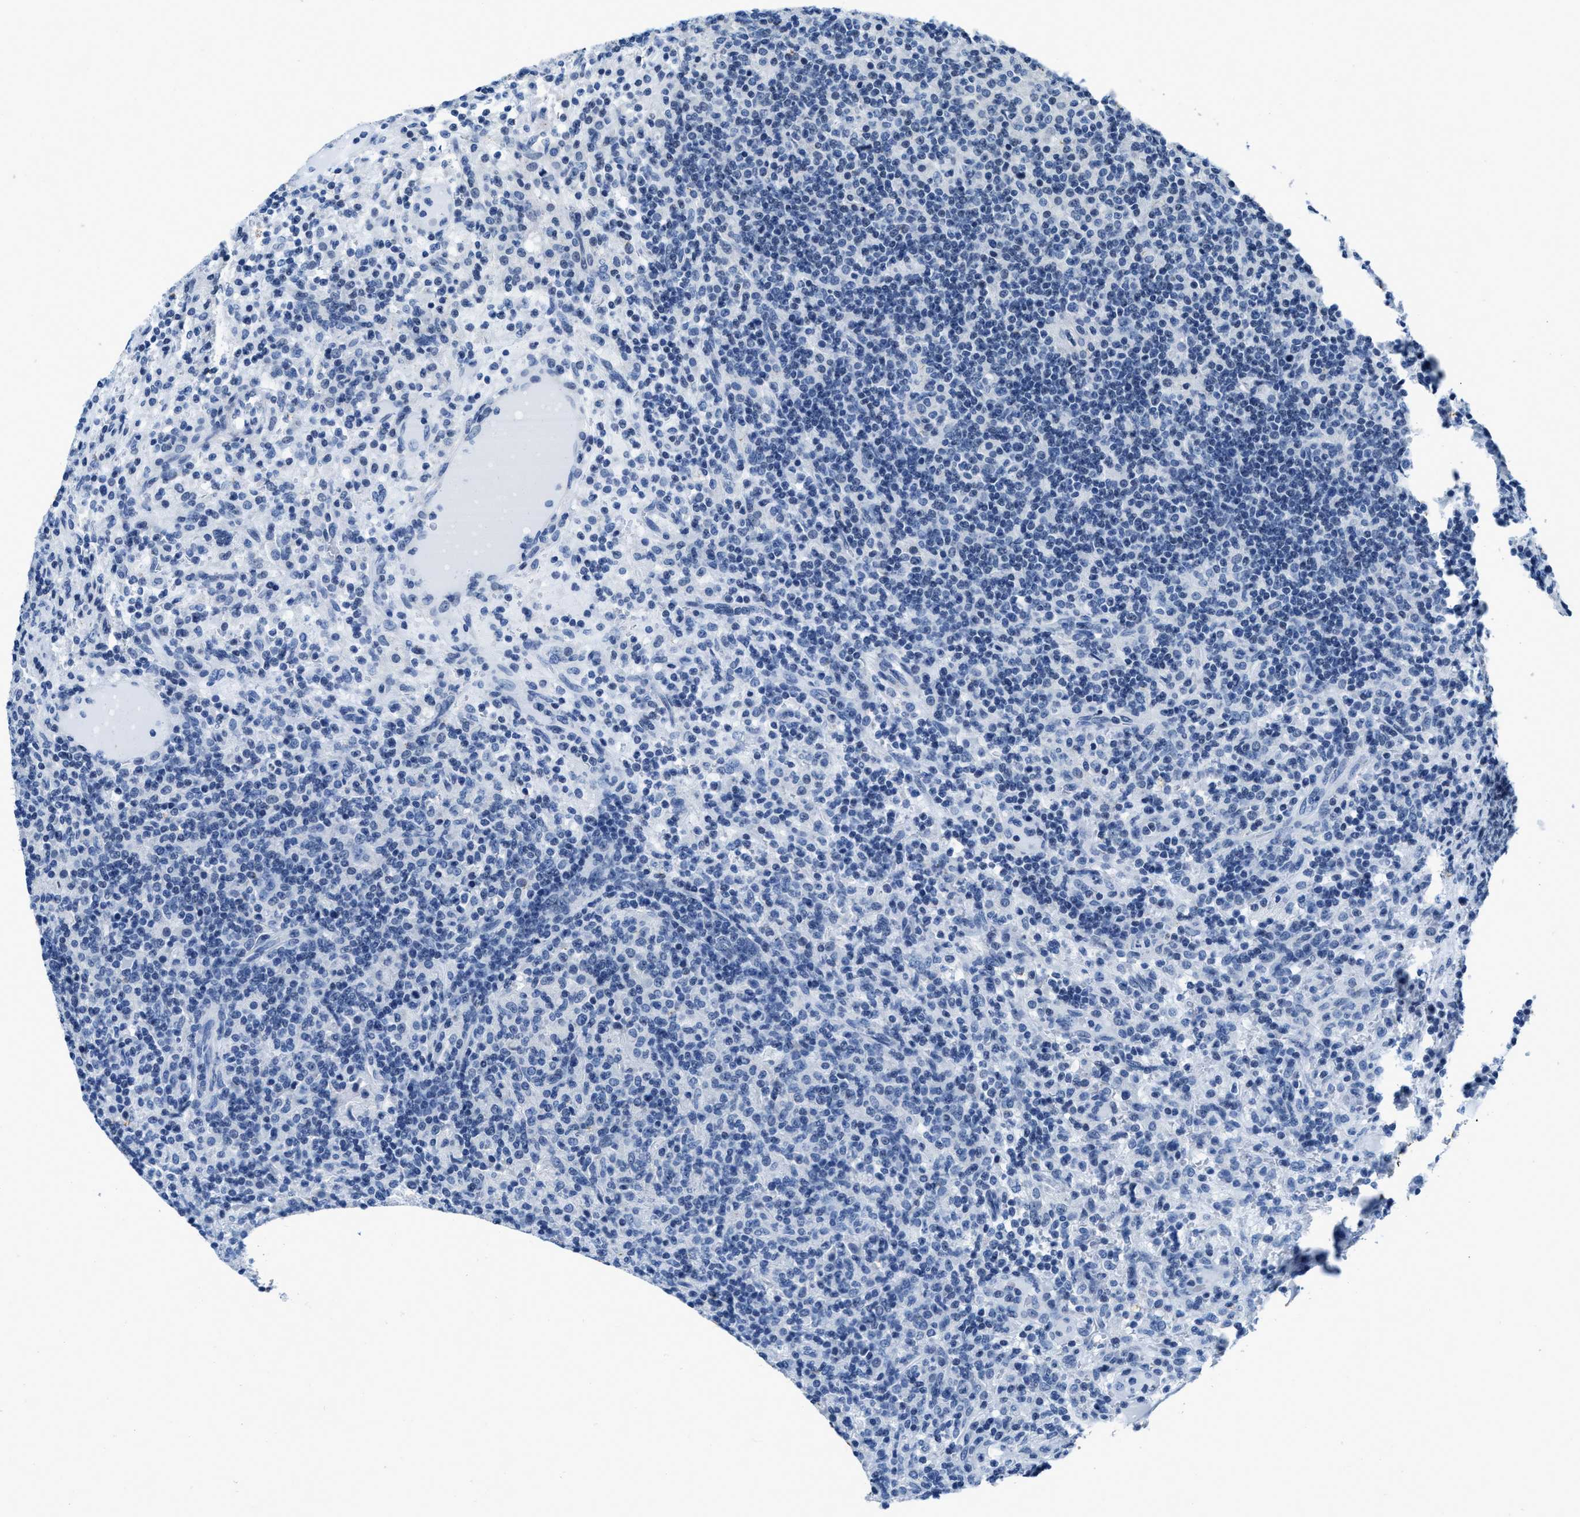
{"staining": {"intensity": "negative", "quantity": "none", "location": "none"}, "tissue": "lymphoma", "cell_type": "Tumor cells", "image_type": "cancer", "snomed": [{"axis": "morphology", "description": "Hodgkin's disease, NOS"}, {"axis": "topography", "description": "Lymph node"}], "caption": "IHC histopathology image of neoplastic tissue: human Hodgkin's disease stained with DAB (3,3'-diaminobenzidine) exhibits no significant protein expression in tumor cells.", "gene": "ASZ1", "patient": {"sex": "male", "age": 70}}